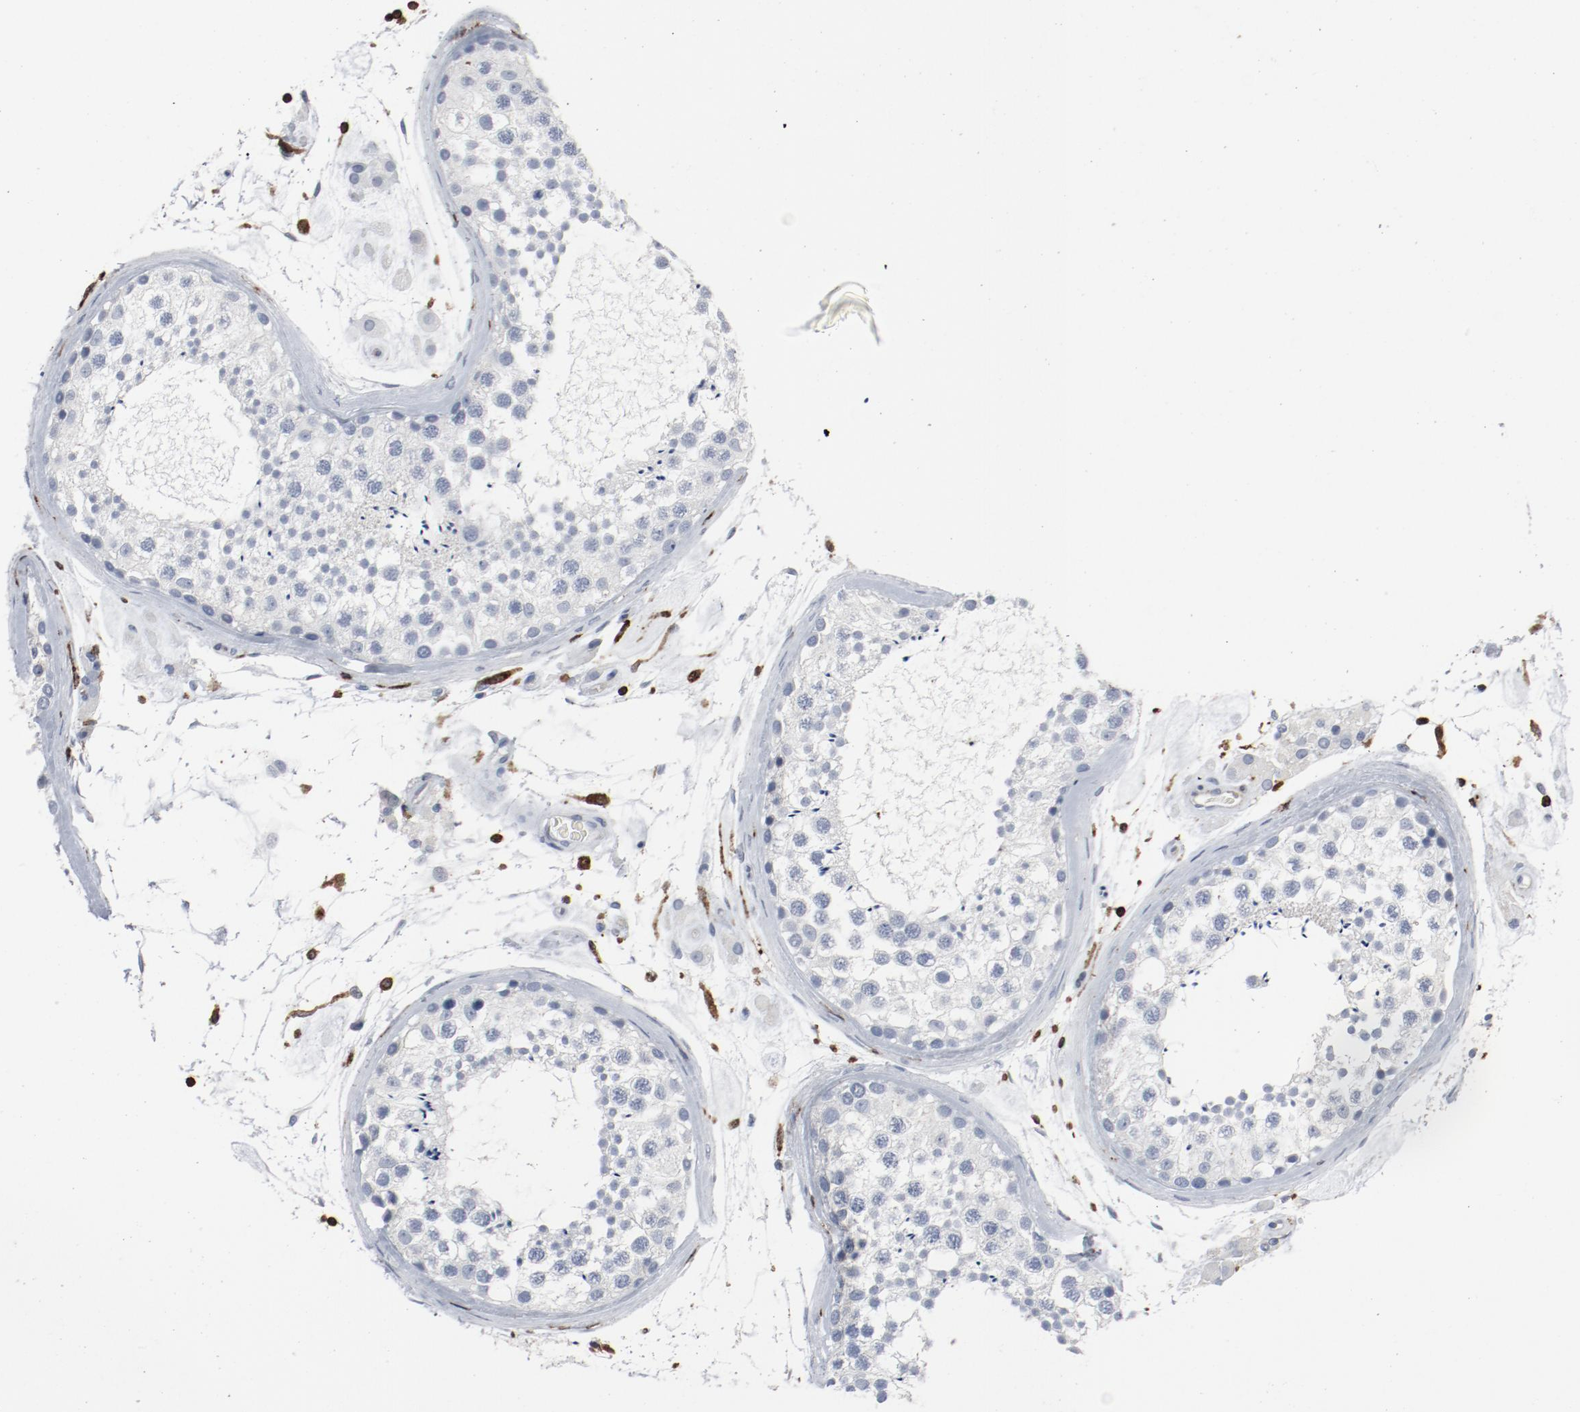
{"staining": {"intensity": "negative", "quantity": "none", "location": "none"}, "tissue": "testis", "cell_type": "Cells in seminiferous ducts", "image_type": "normal", "snomed": [{"axis": "morphology", "description": "Normal tissue, NOS"}, {"axis": "topography", "description": "Testis"}], "caption": "IHC histopathology image of normal testis: human testis stained with DAB shows no significant protein staining in cells in seminiferous ducts.", "gene": "LCP2", "patient": {"sex": "male", "age": 46}}